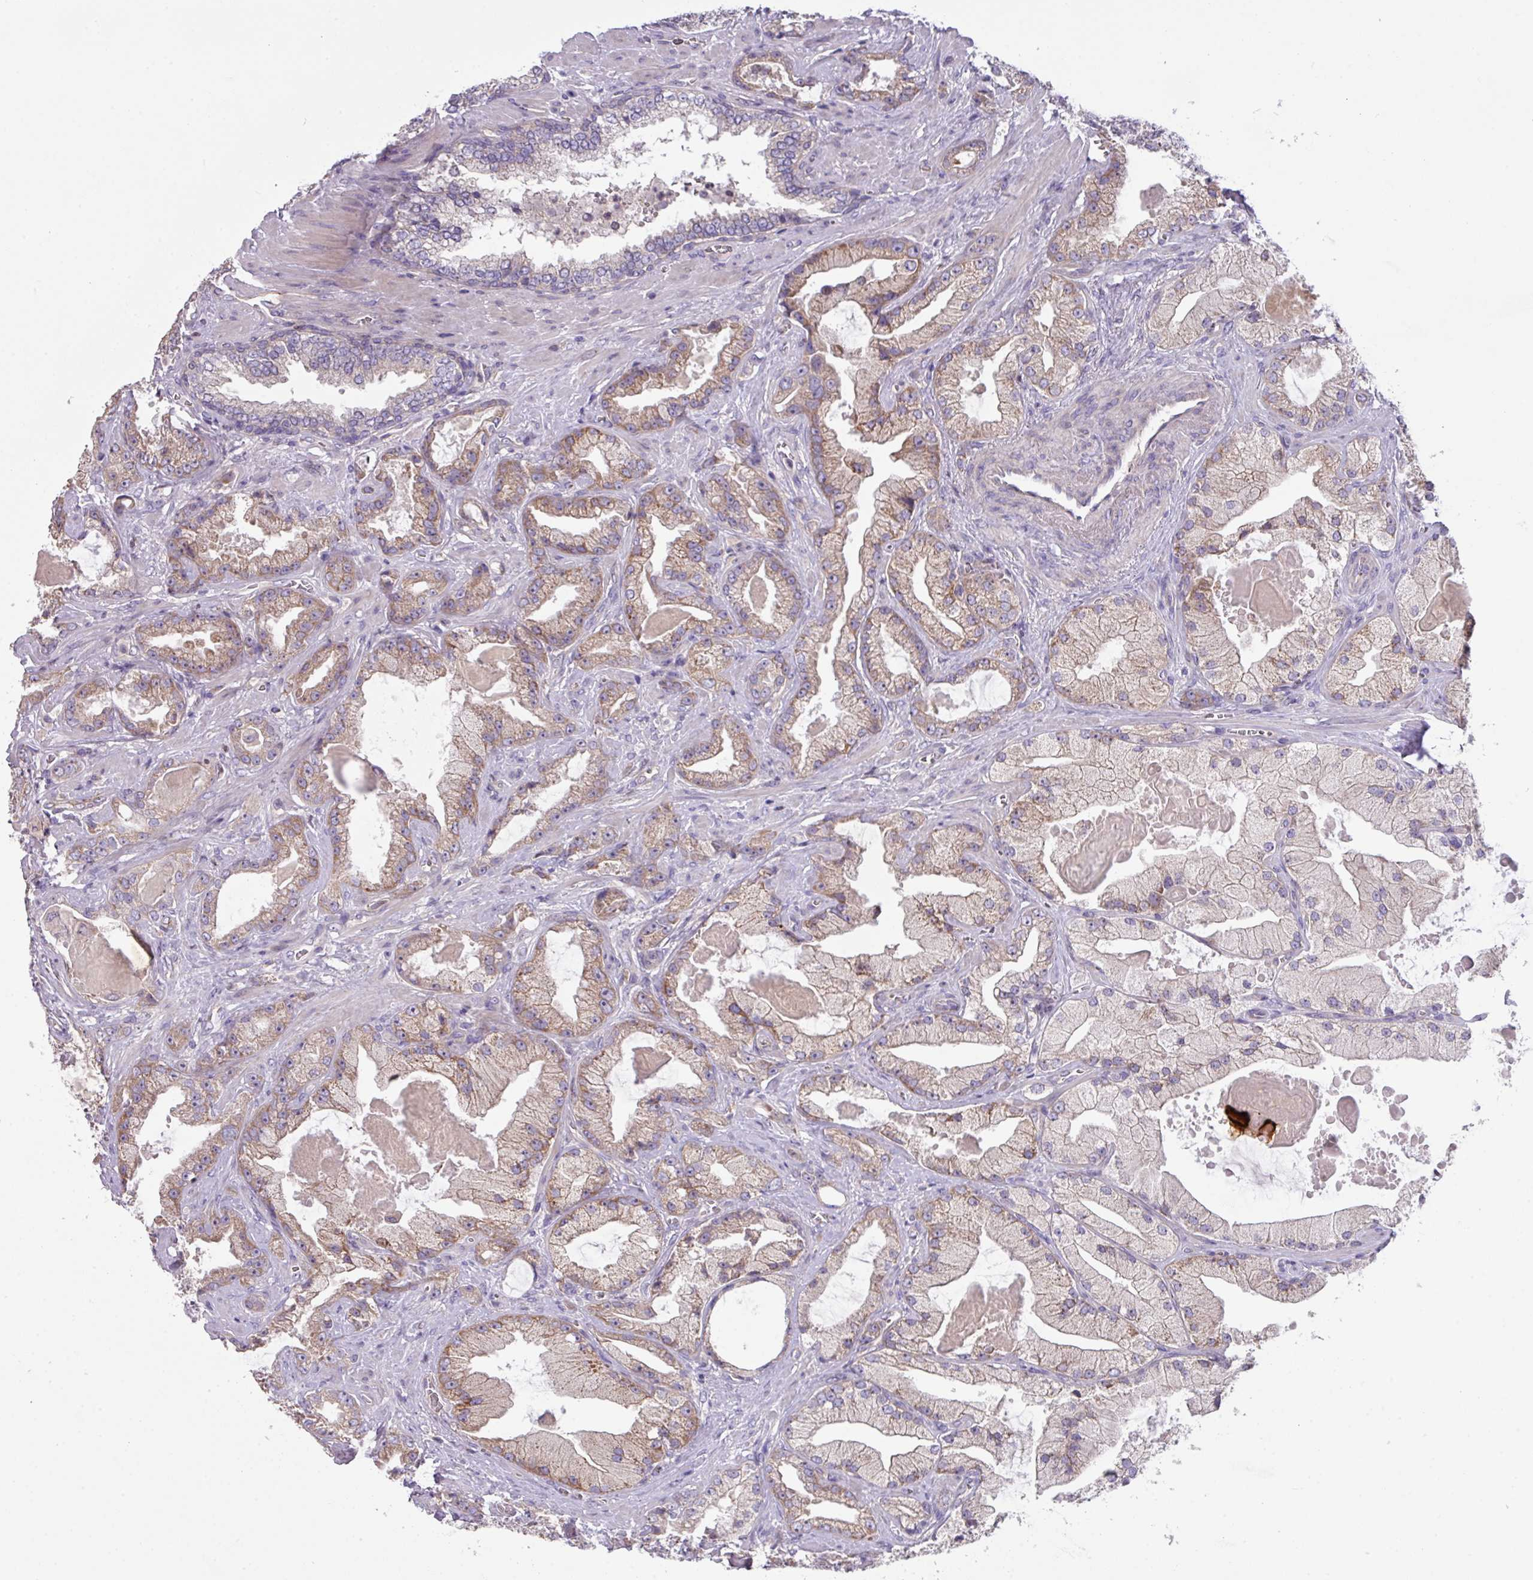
{"staining": {"intensity": "moderate", "quantity": "25%-75%", "location": "cytoplasmic/membranous"}, "tissue": "prostate cancer", "cell_type": "Tumor cells", "image_type": "cancer", "snomed": [{"axis": "morphology", "description": "Adenocarcinoma, High grade"}, {"axis": "topography", "description": "Prostate"}], "caption": "Immunohistochemistry (DAB (3,3'-diaminobenzidine)) staining of prostate cancer shows moderate cytoplasmic/membranous protein staining in approximately 25%-75% of tumor cells.", "gene": "ZNF394", "patient": {"sex": "male", "age": 68}}